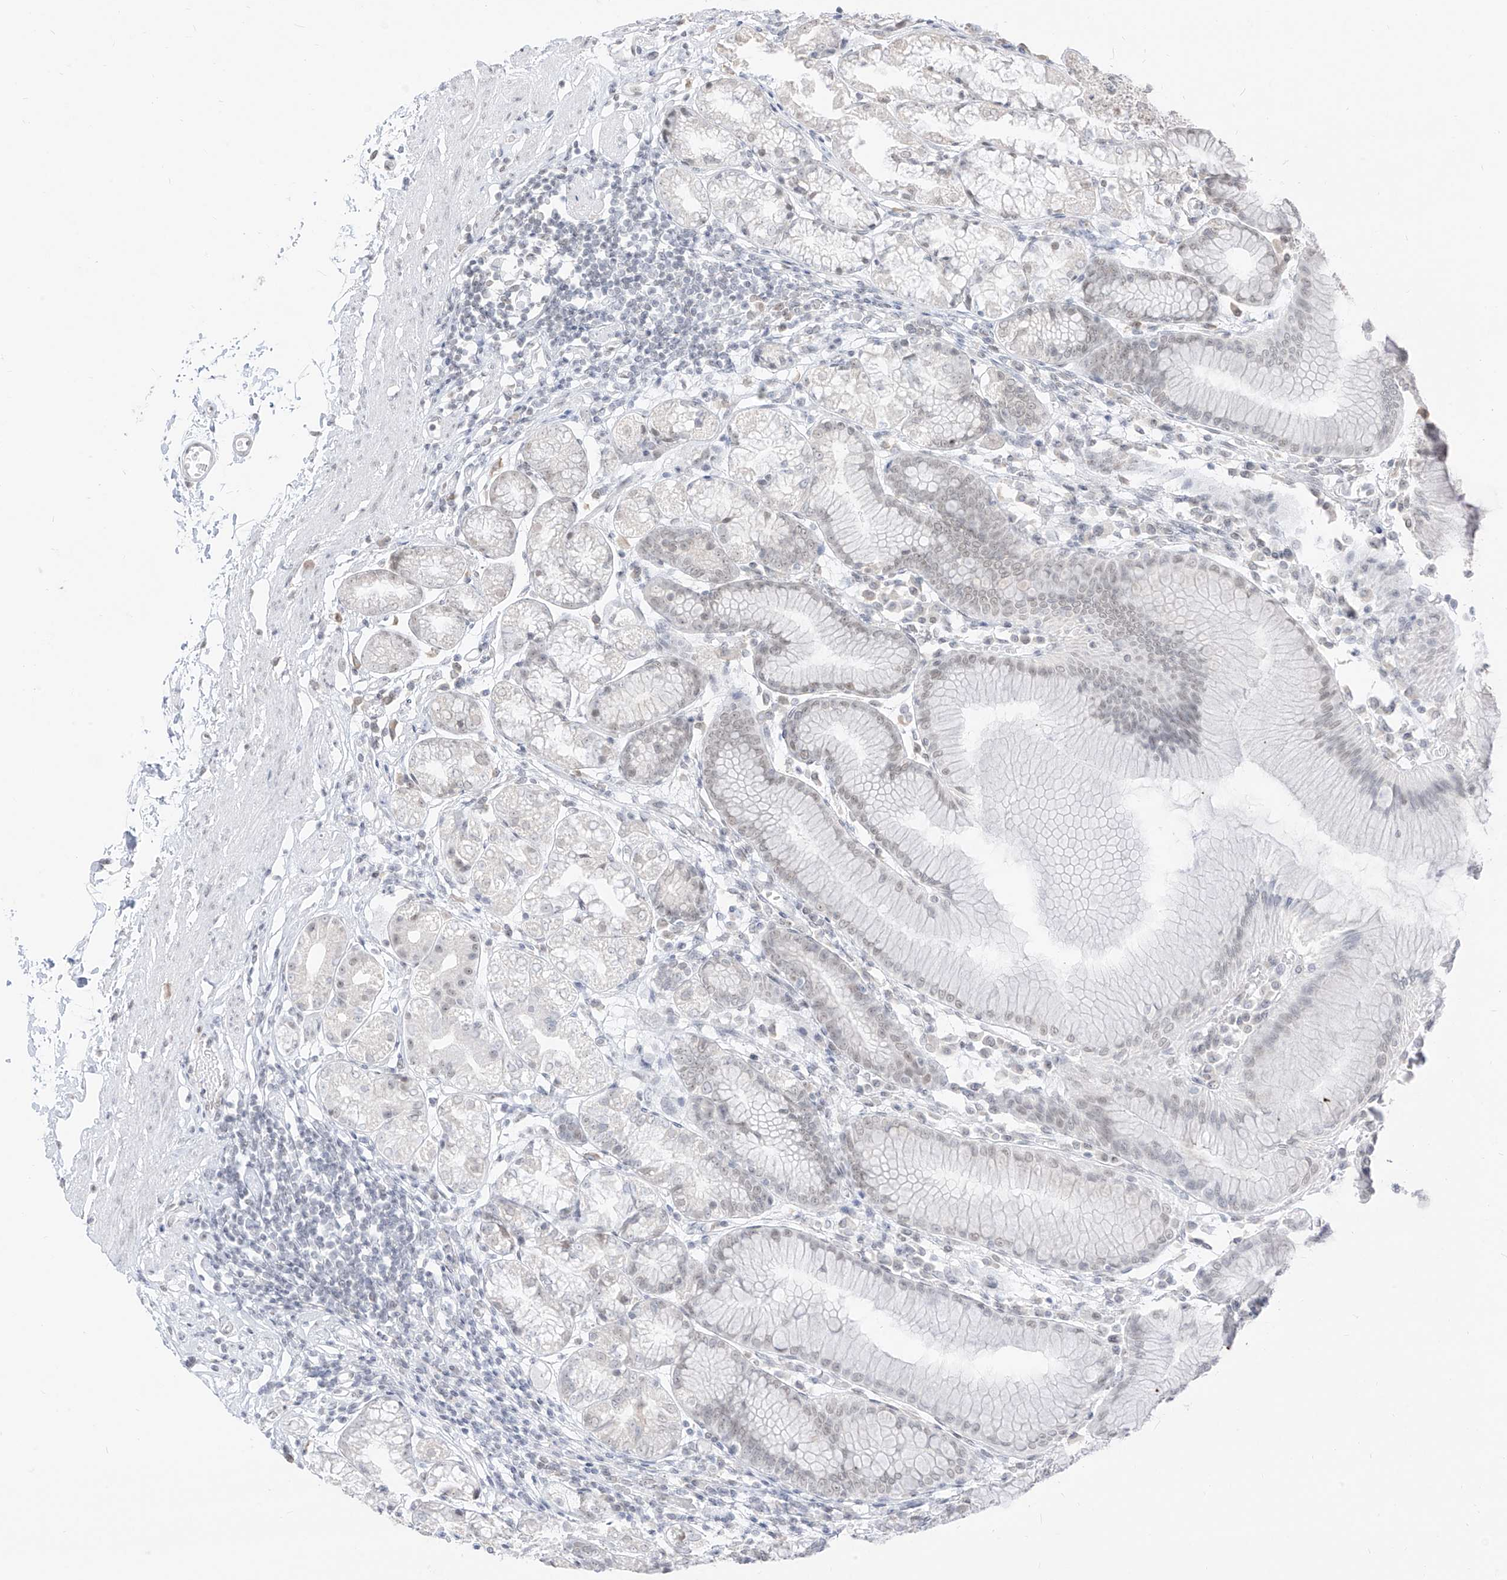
{"staining": {"intensity": "weak", "quantity": "<25%", "location": "nuclear"}, "tissue": "stomach", "cell_type": "Glandular cells", "image_type": "normal", "snomed": [{"axis": "morphology", "description": "Normal tissue, NOS"}, {"axis": "topography", "description": "Stomach"}], "caption": "Human stomach stained for a protein using immunohistochemistry displays no expression in glandular cells.", "gene": "SUPT5H", "patient": {"sex": "female", "age": 57}}